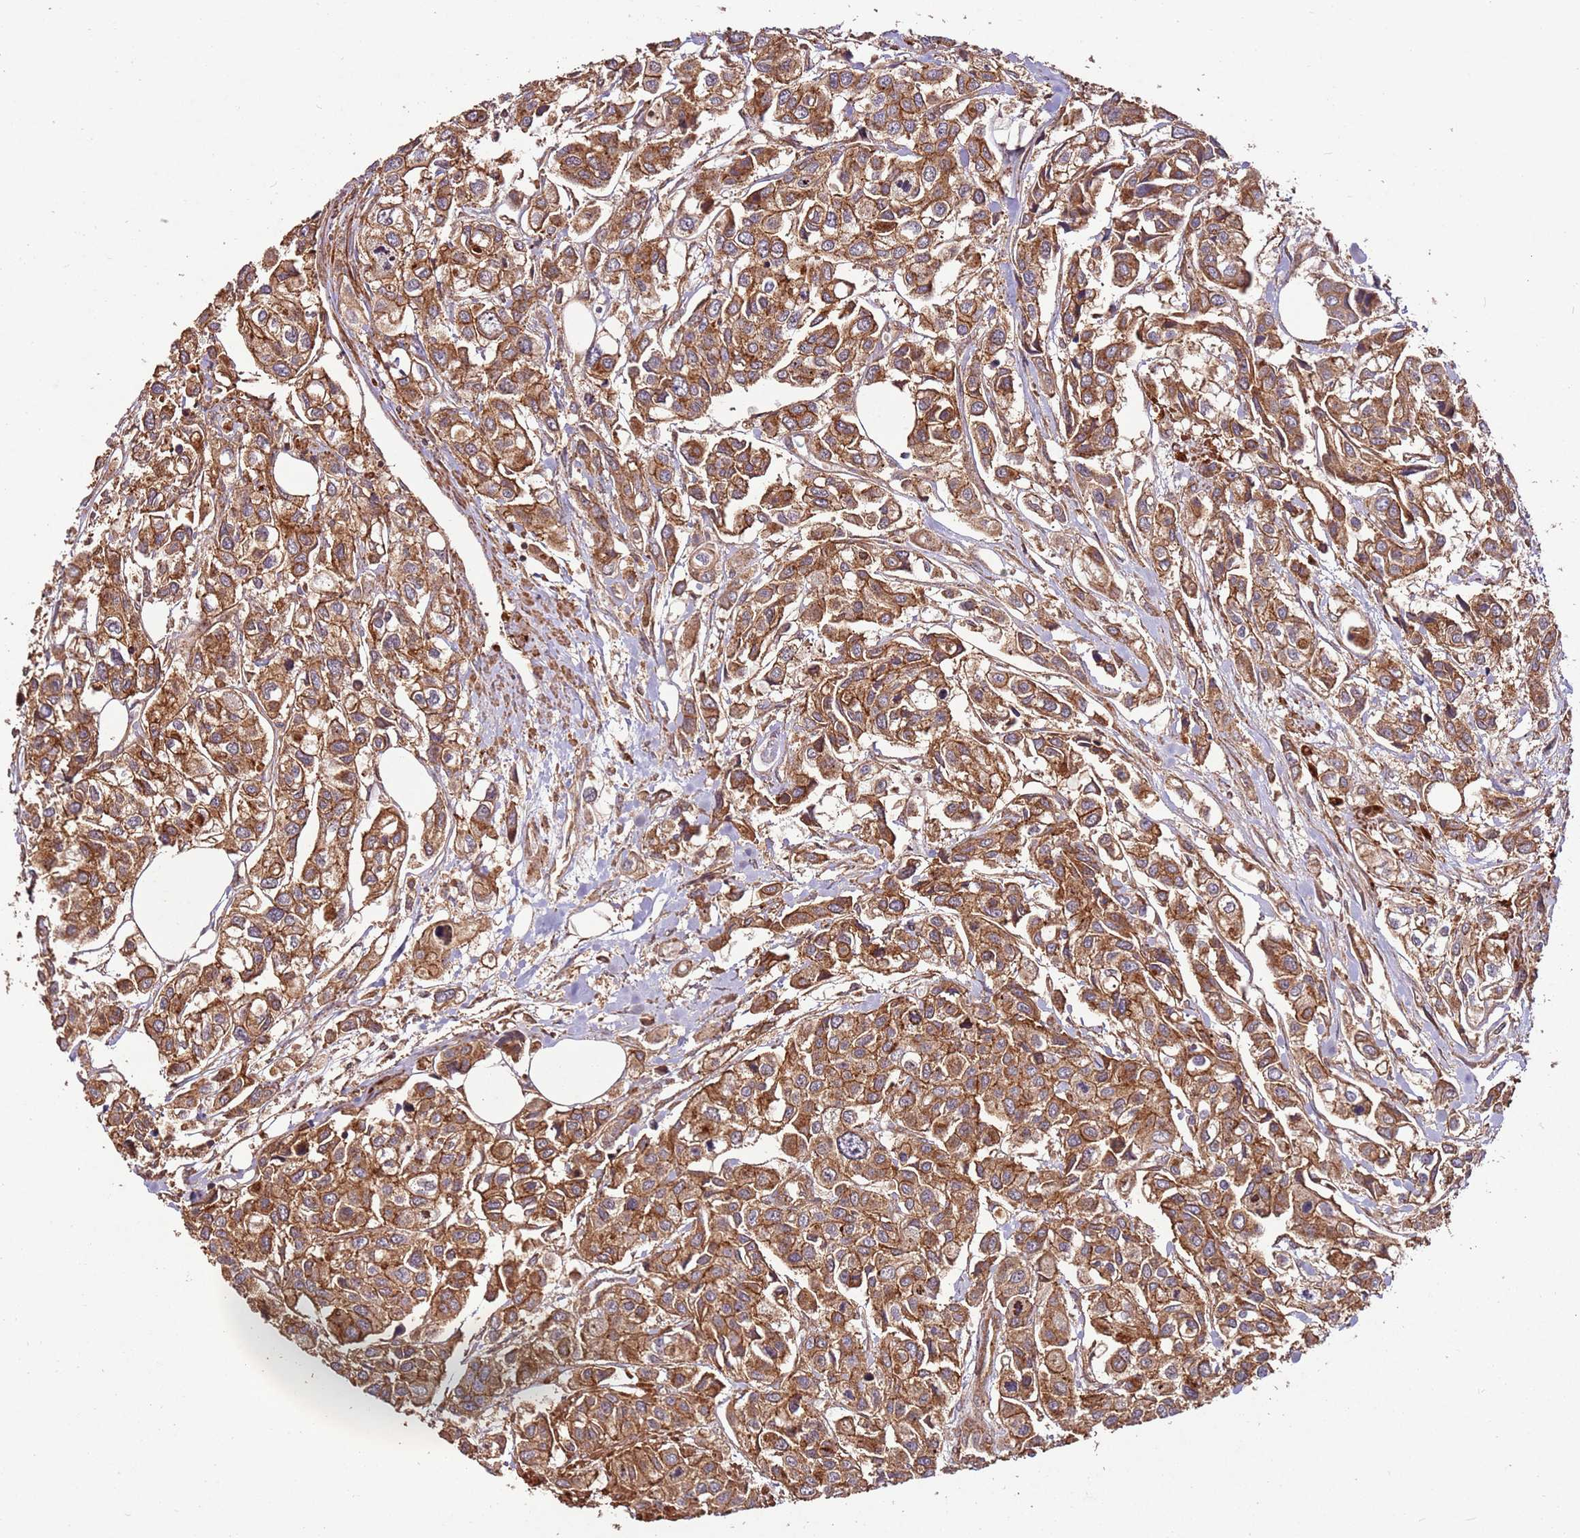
{"staining": {"intensity": "strong", "quantity": ">75%", "location": "cytoplasmic/membranous"}, "tissue": "urothelial cancer", "cell_type": "Tumor cells", "image_type": "cancer", "snomed": [{"axis": "morphology", "description": "Urothelial carcinoma, High grade"}, {"axis": "topography", "description": "Urinary bladder"}], "caption": "Immunohistochemical staining of human urothelial cancer displays high levels of strong cytoplasmic/membranous positivity in about >75% of tumor cells.", "gene": "FAM186A", "patient": {"sex": "male", "age": 67}}